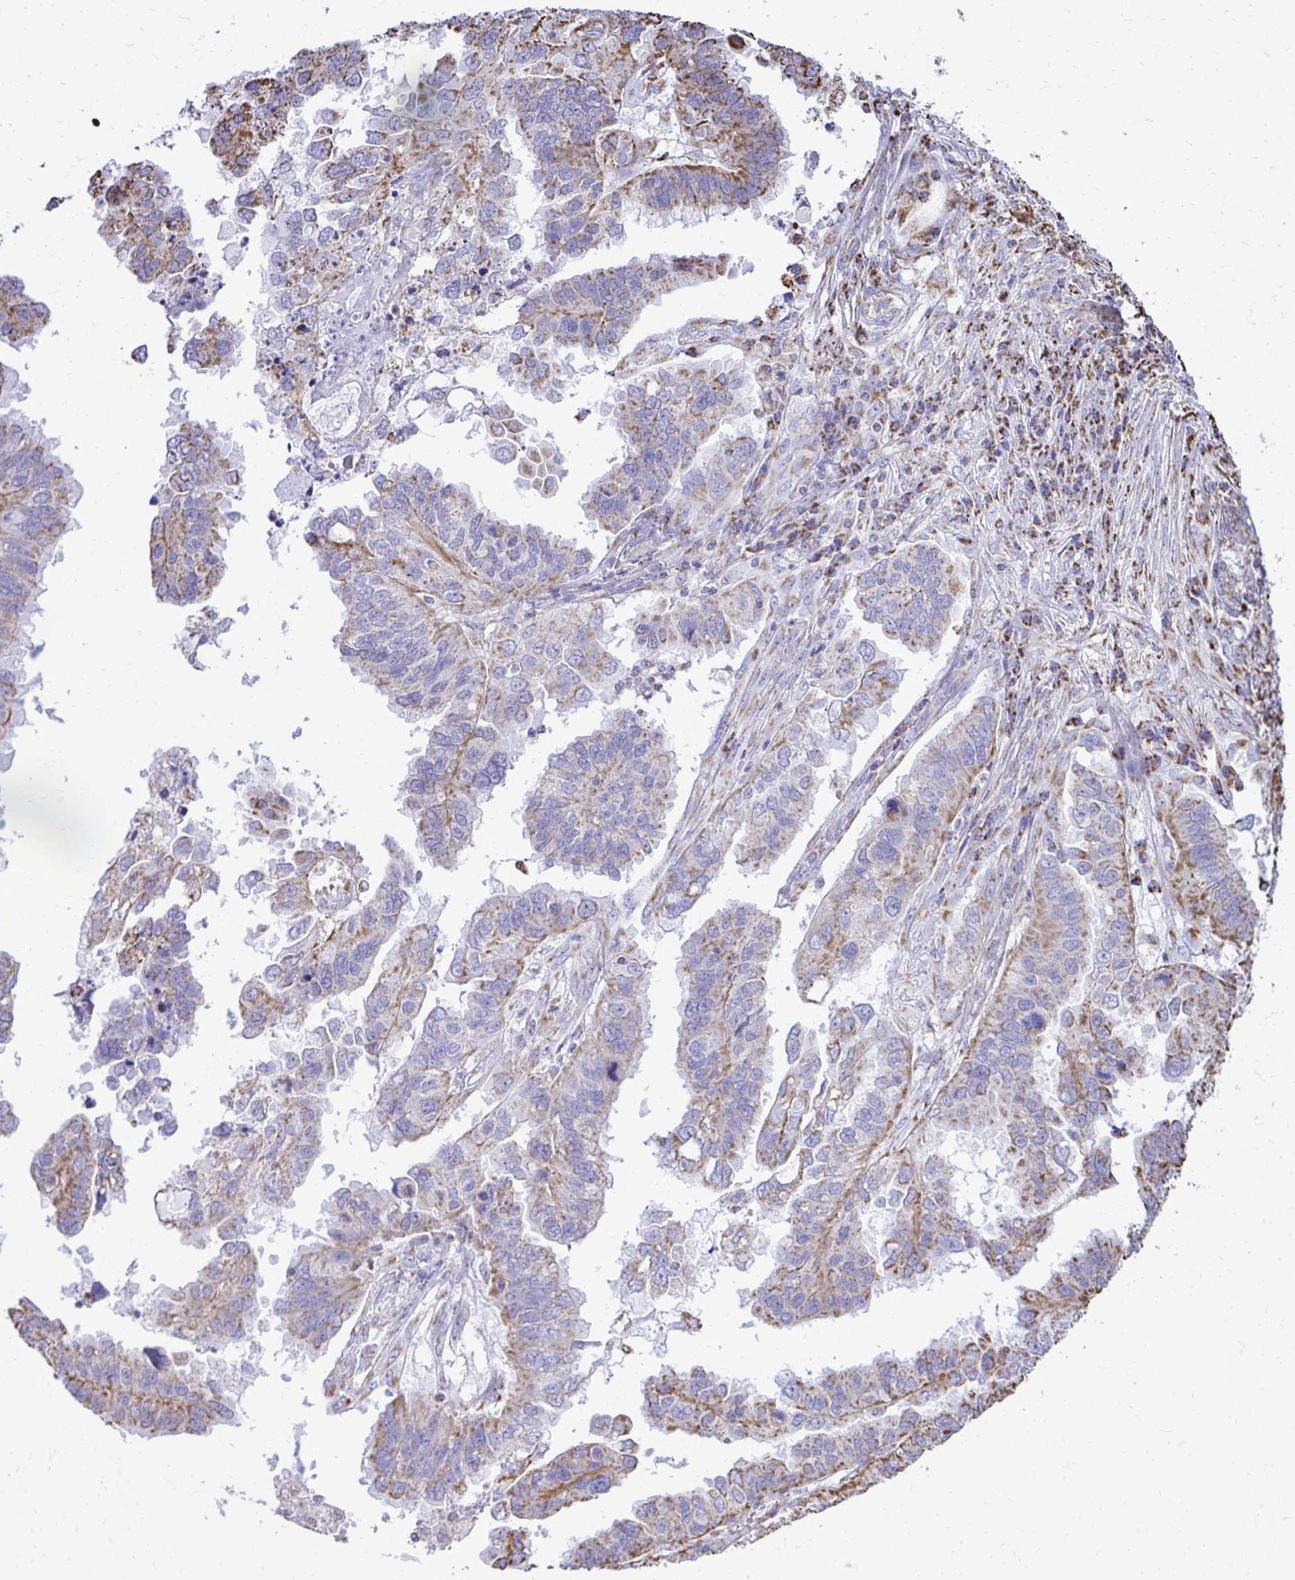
{"staining": {"intensity": "moderate", "quantity": "25%-75%", "location": "cytoplasmic/membranous"}, "tissue": "ovarian cancer", "cell_type": "Tumor cells", "image_type": "cancer", "snomed": [{"axis": "morphology", "description": "Cystadenocarcinoma, serous, NOS"}, {"axis": "topography", "description": "Ovary"}], "caption": "The immunohistochemical stain shows moderate cytoplasmic/membranous expression in tumor cells of ovarian cancer tissue.", "gene": "MPZL2", "patient": {"sex": "female", "age": 79}}